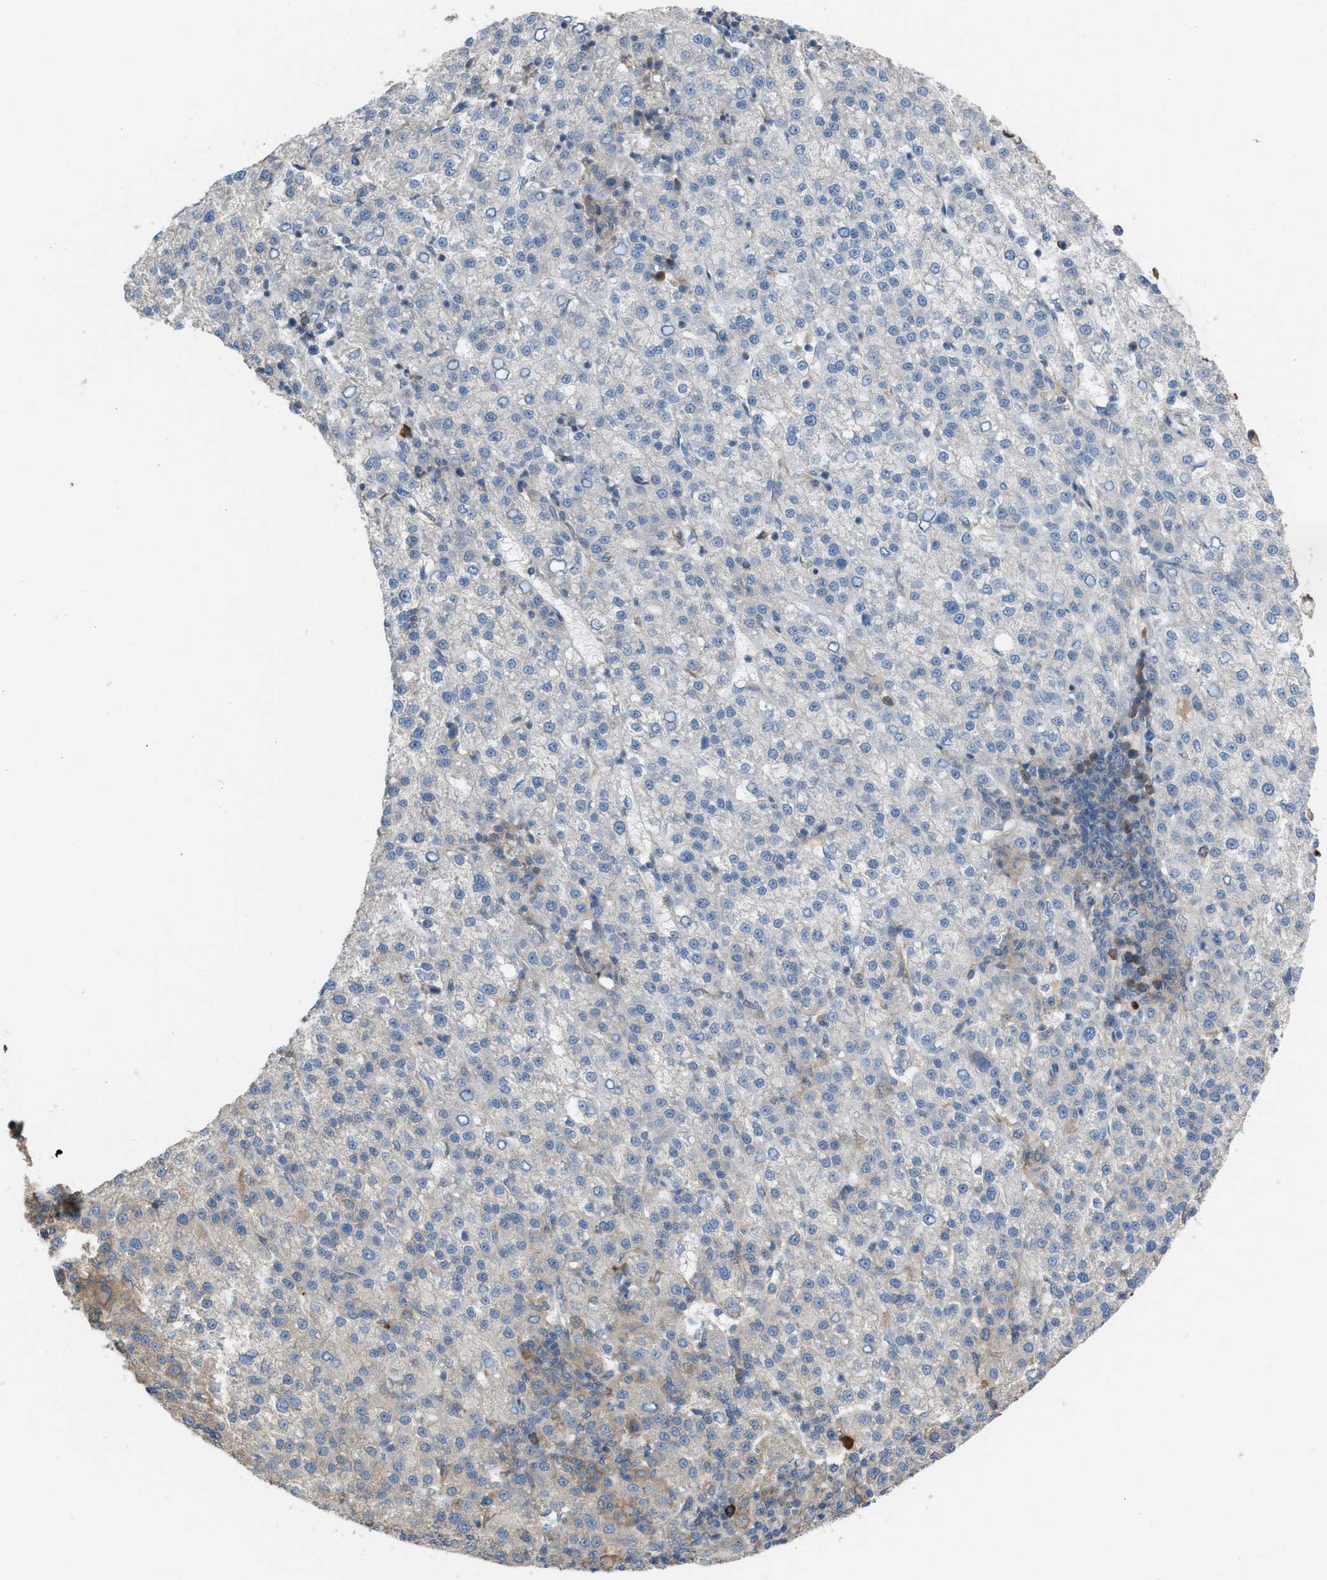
{"staining": {"intensity": "negative", "quantity": "none", "location": "none"}, "tissue": "liver cancer", "cell_type": "Tumor cells", "image_type": "cancer", "snomed": [{"axis": "morphology", "description": "Carcinoma, Hepatocellular, NOS"}, {"axis": "topography", "description": "Liver"}], "caption": "High power microscopy micrograph of an immunohistochemistry photomicrograph of liver cancer (hepatocellular carcinoma), revealing no significant staining in tumor cells.", "gene": "PLAA", "patient": {"sex": "female", "age": 58}}